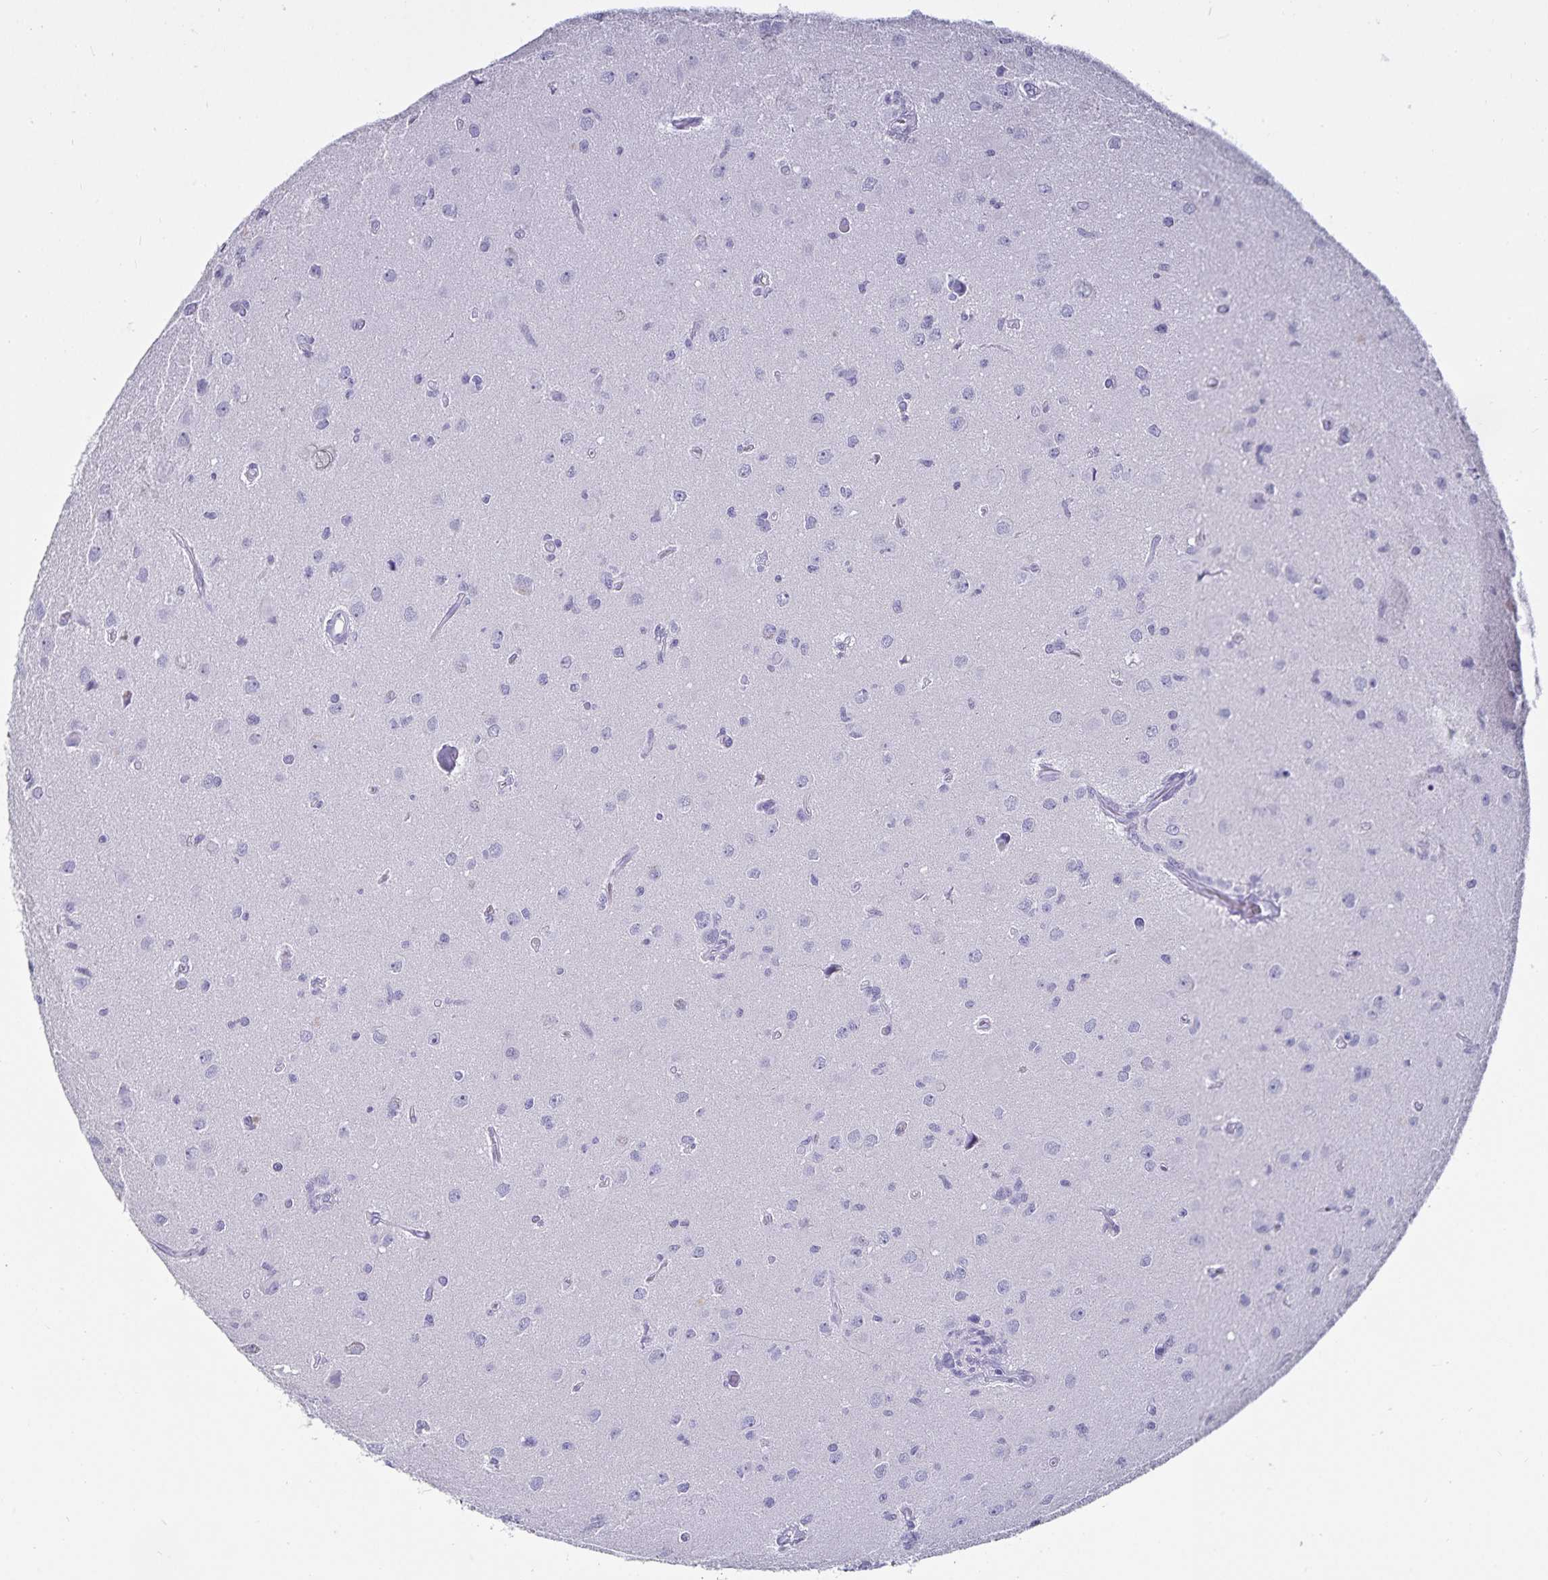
{"staining": {"intensity": "negative", "quantity": "none", "location": "none"}, "tissue": "glioma", "cell_type": "Tumor cells", "image_type": "cancer", "snomed": [{"axis": "morphology", "description": "Glioma, malignant, High grade"}, {"axis": "topography", "description": "Brain"}], "caption": "DAB (3,3'-diaminobenzidine) immunohistochemical staining of human glioma reveals no significant expression in tumor cells. The staining was performed using DAB (3,3'-diaminobenzidine) to visualize the protein expression in brown, while the nuclei were stained in blue with hematoxylin (Magnification: 20x).", "gene": "DEFA6", "patient": {"sex": "male", "age": 67}}